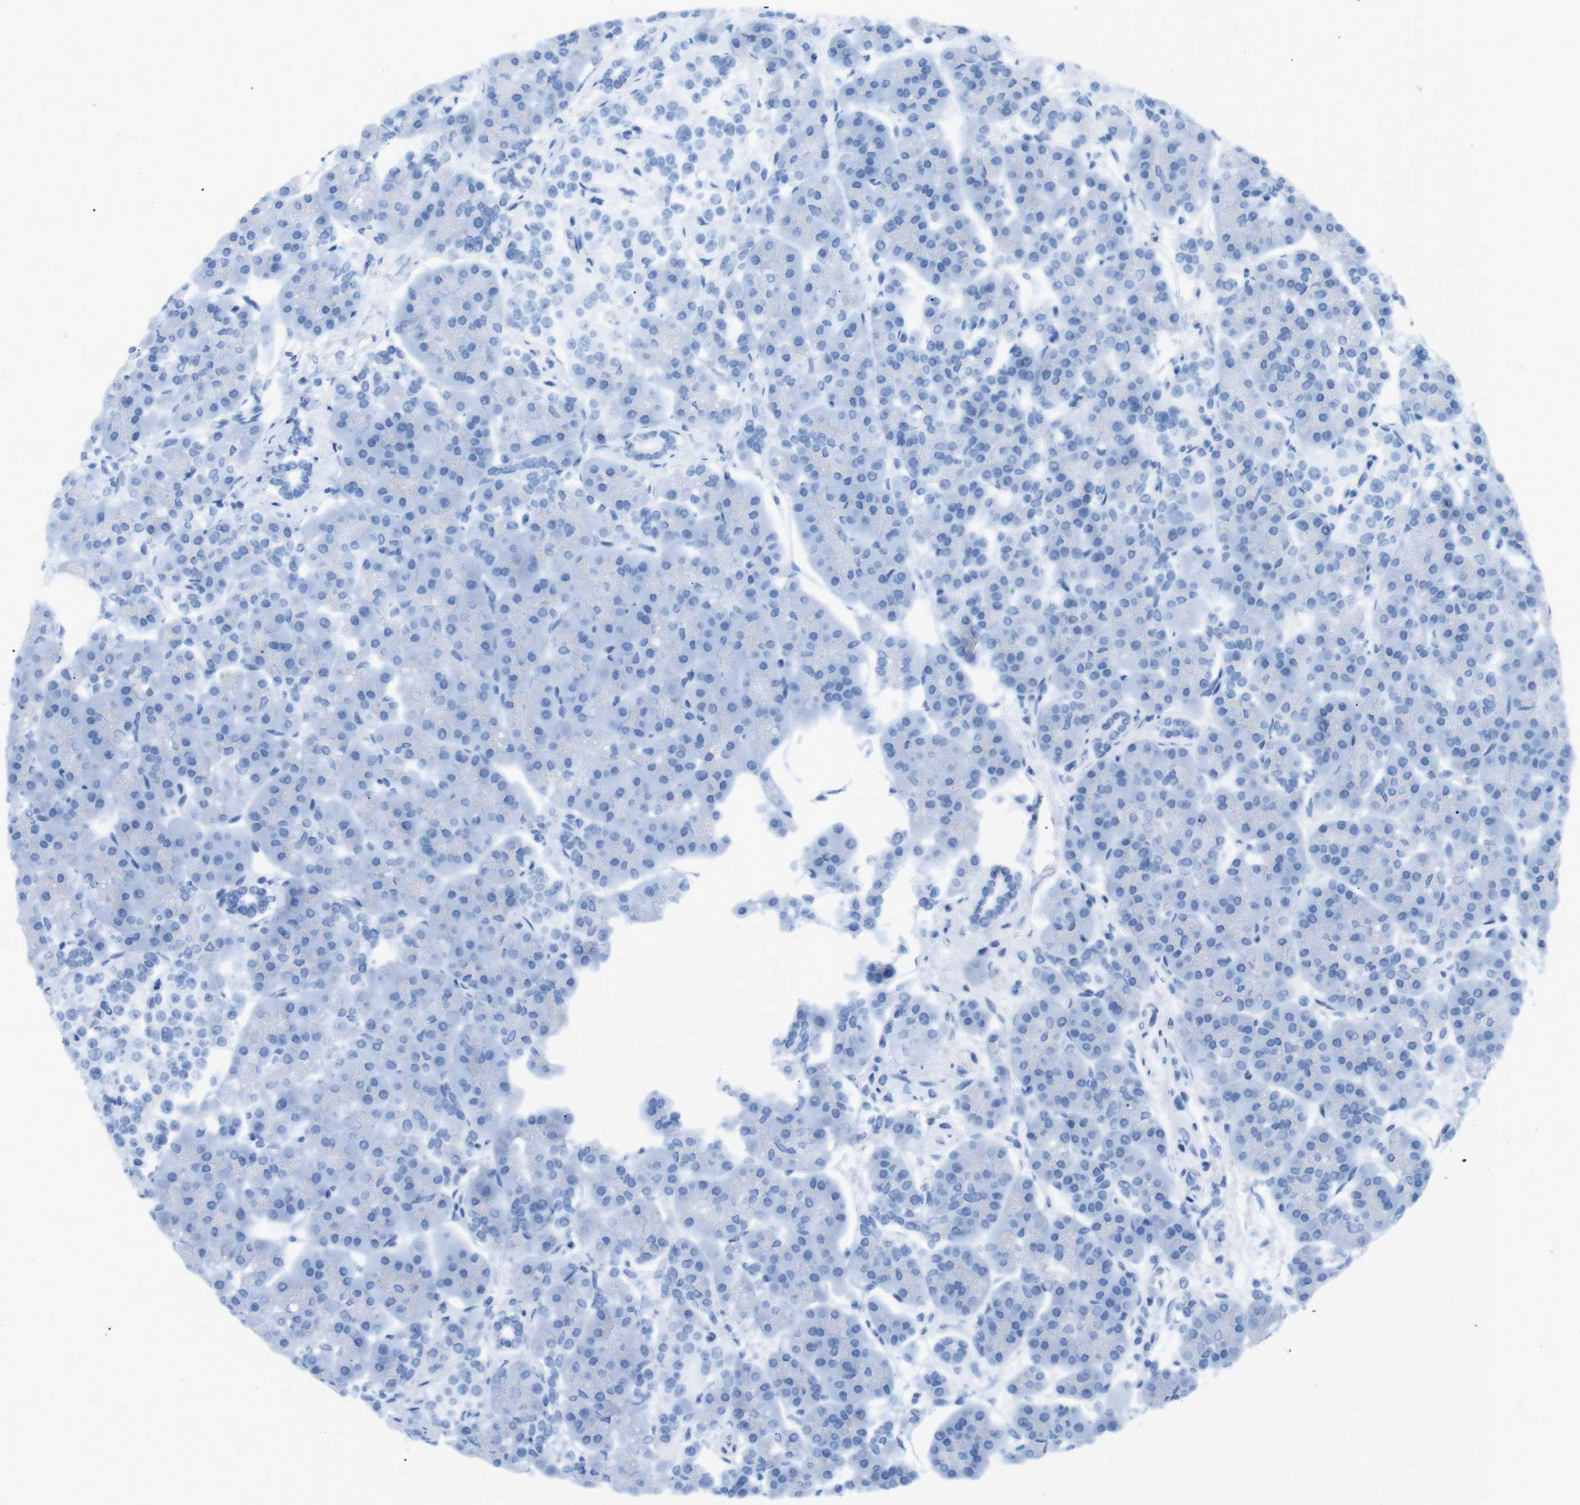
{"staining": {"intensity": "negative", "quantity": "none", "location": "none"}, "tissue": "pancreas", "cell_type": "Exocrine glandular cells", "image_type": "normal", "snomed": [{"axis": "morphology", "description": "Normal tissue, NOS"}, {"axis": "topography", "description": "Pancreas"}], "caption": "DAB (3,3'-diaminobenzidine) immunohistochemical staining of normal pancreas displays no significant positivity in exocrine glandular cells. (DAB (3,3'-diaminobenzidine) immunohistochemistry with hematoxylin counter stain).", "gene": "TNFRSF4", "patient": {"sex": "female", "age": 70}}